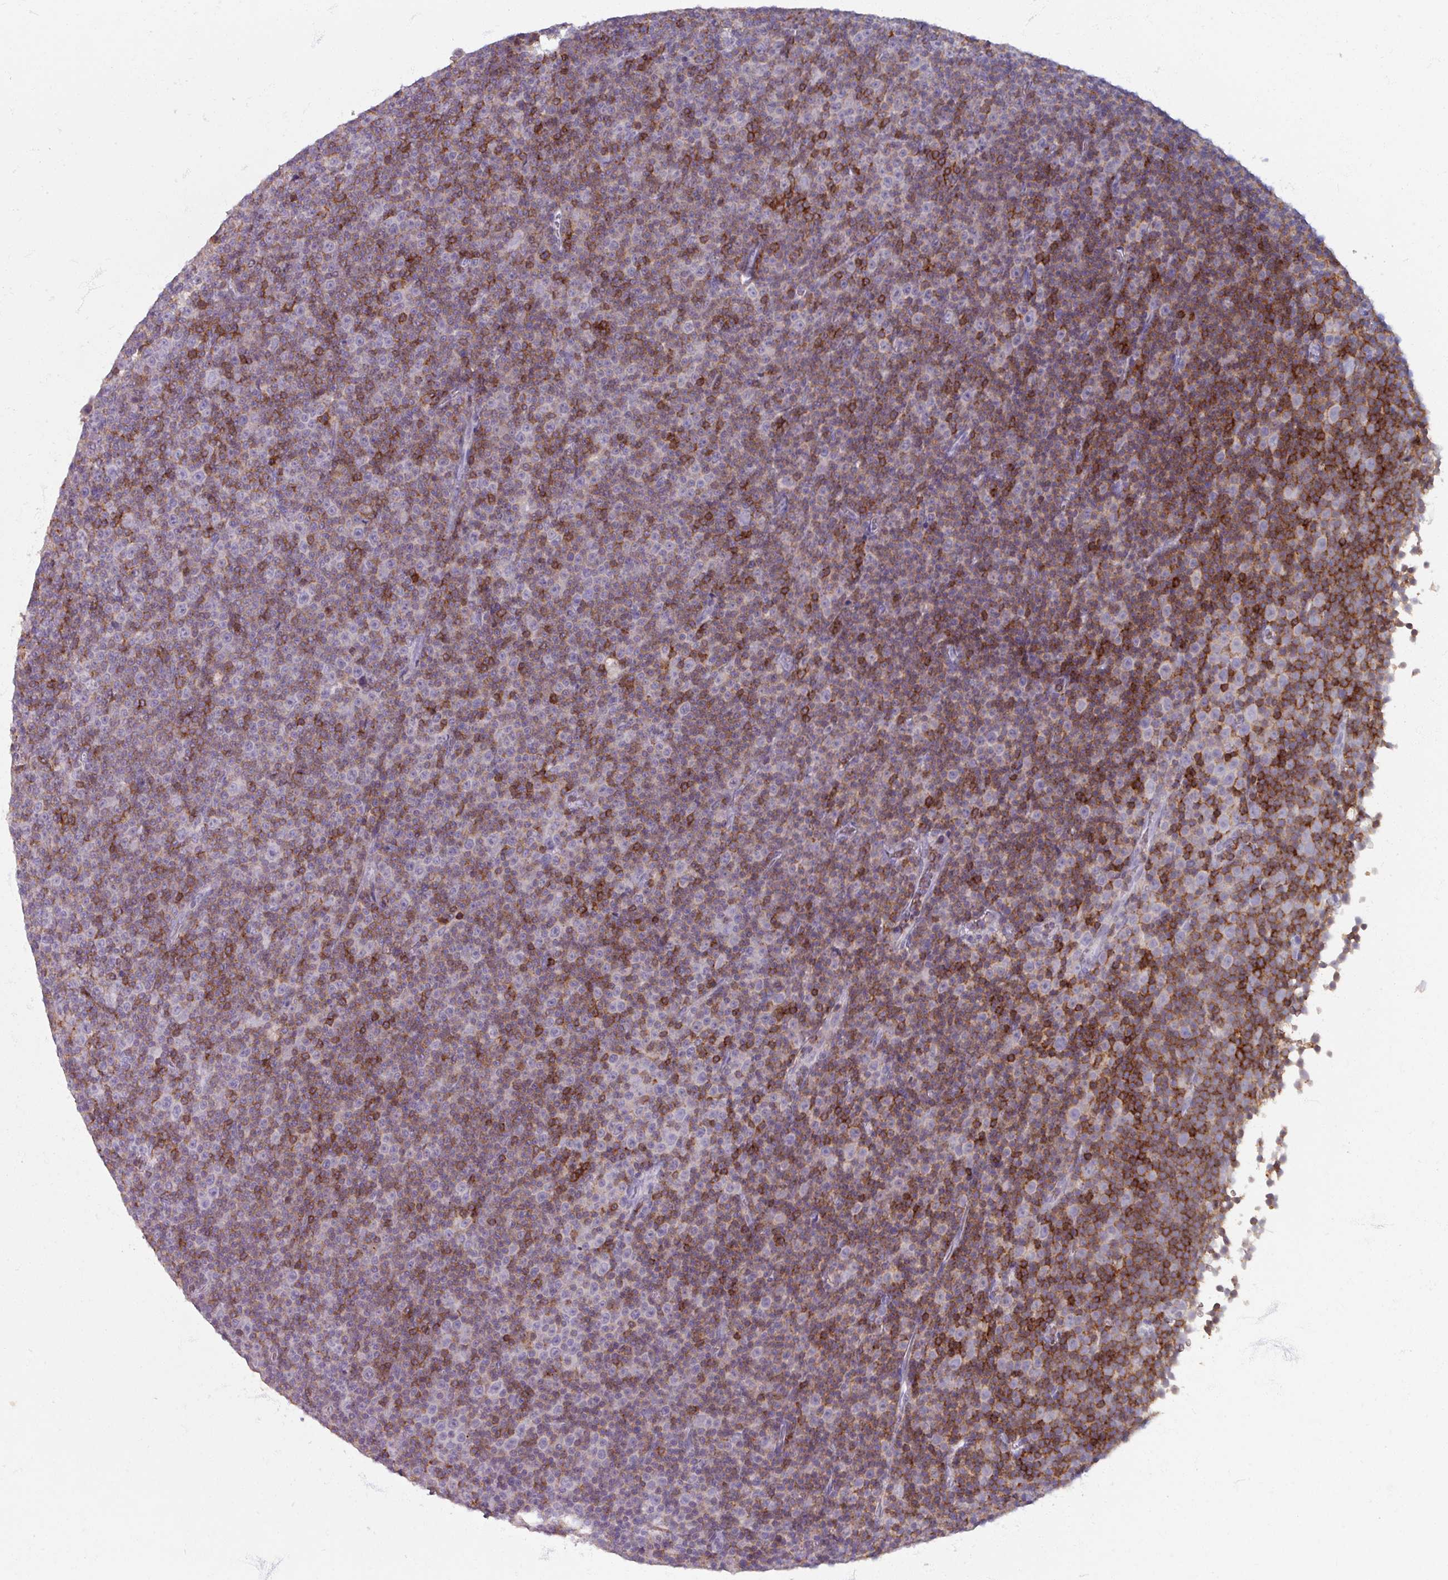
{"staining": {"intensity": "negative", "quantity": "none", "location": "none"}, "tissue": "lymphoma", "cell_type": "Tumor cells", "image_type": "cancer", "snomed": [{"axis": "morphology", "description": "Malignant lymphoma, non-Hodgkin's type, Low grade"}, {"axis": "topography", "description": "Lymph node"}], "caption": "This is a image of IHC staining of low-grade malignant lymphoma, non-Hodgkin's type, which shows no positivity in tumor cells.", "gene": "PTPRC", "patient": {"sex": "female", "age": 67}}